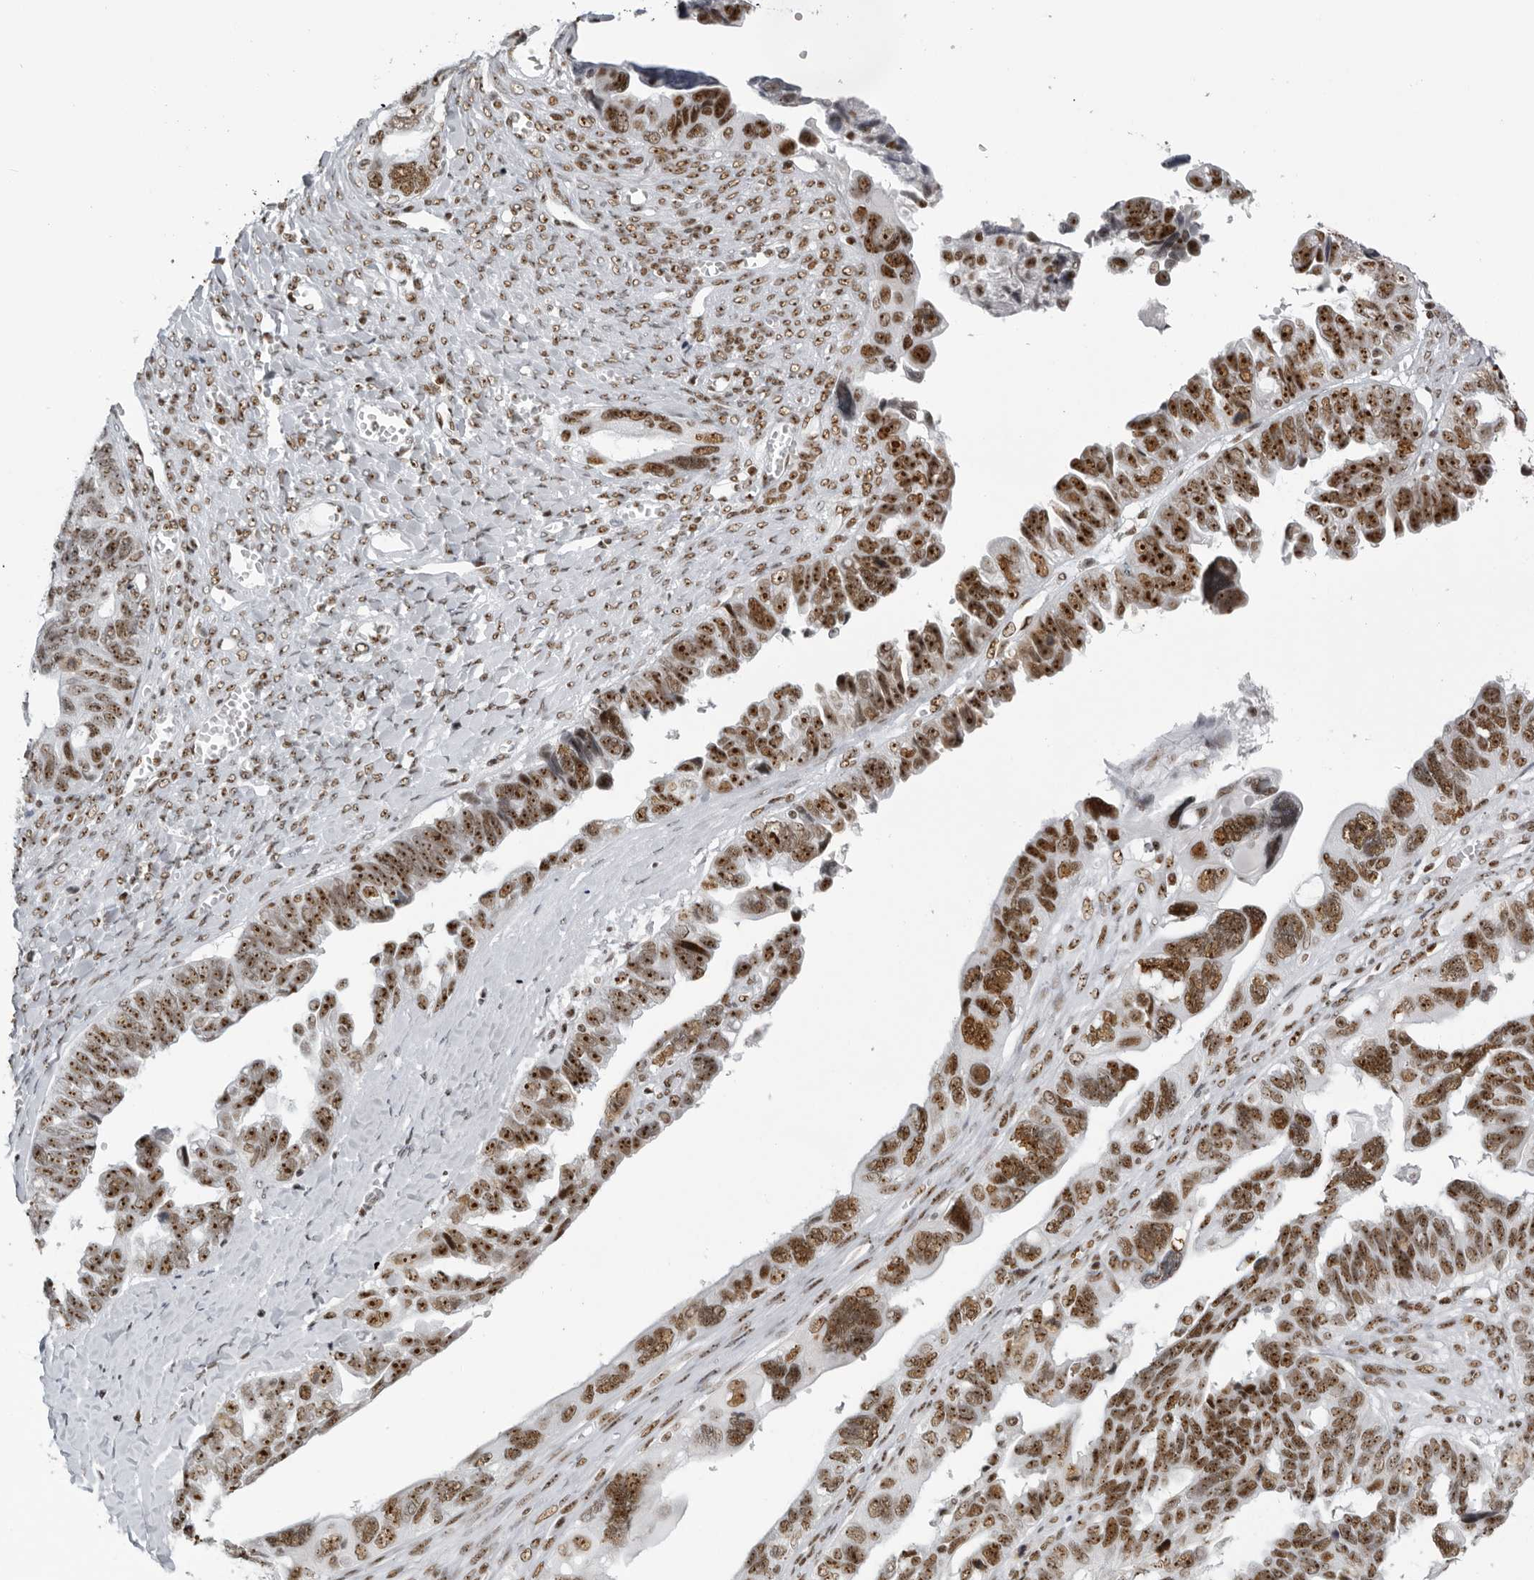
{"staining": {"intensity": "strong", "quantity": ">75%", "location": "nuclear"}, "tissue": "ovarian cancer", "cell_type": "Tumor cells", "image_type": "cancer", "snomed": [{"axis": "morphology", "description": "Cystadenocarcinoma, serous, NOS"}, {"axis": "topography", "description": "Ovary"}], "caption": "This micrograph displays IHC staining of serous cystadenocarcinoma (ovarian), with high strong nuclear expression in approximately >75% of tumor cells.", "gene": "DHX9", "patient": {"sex": "female", "age": 79}}